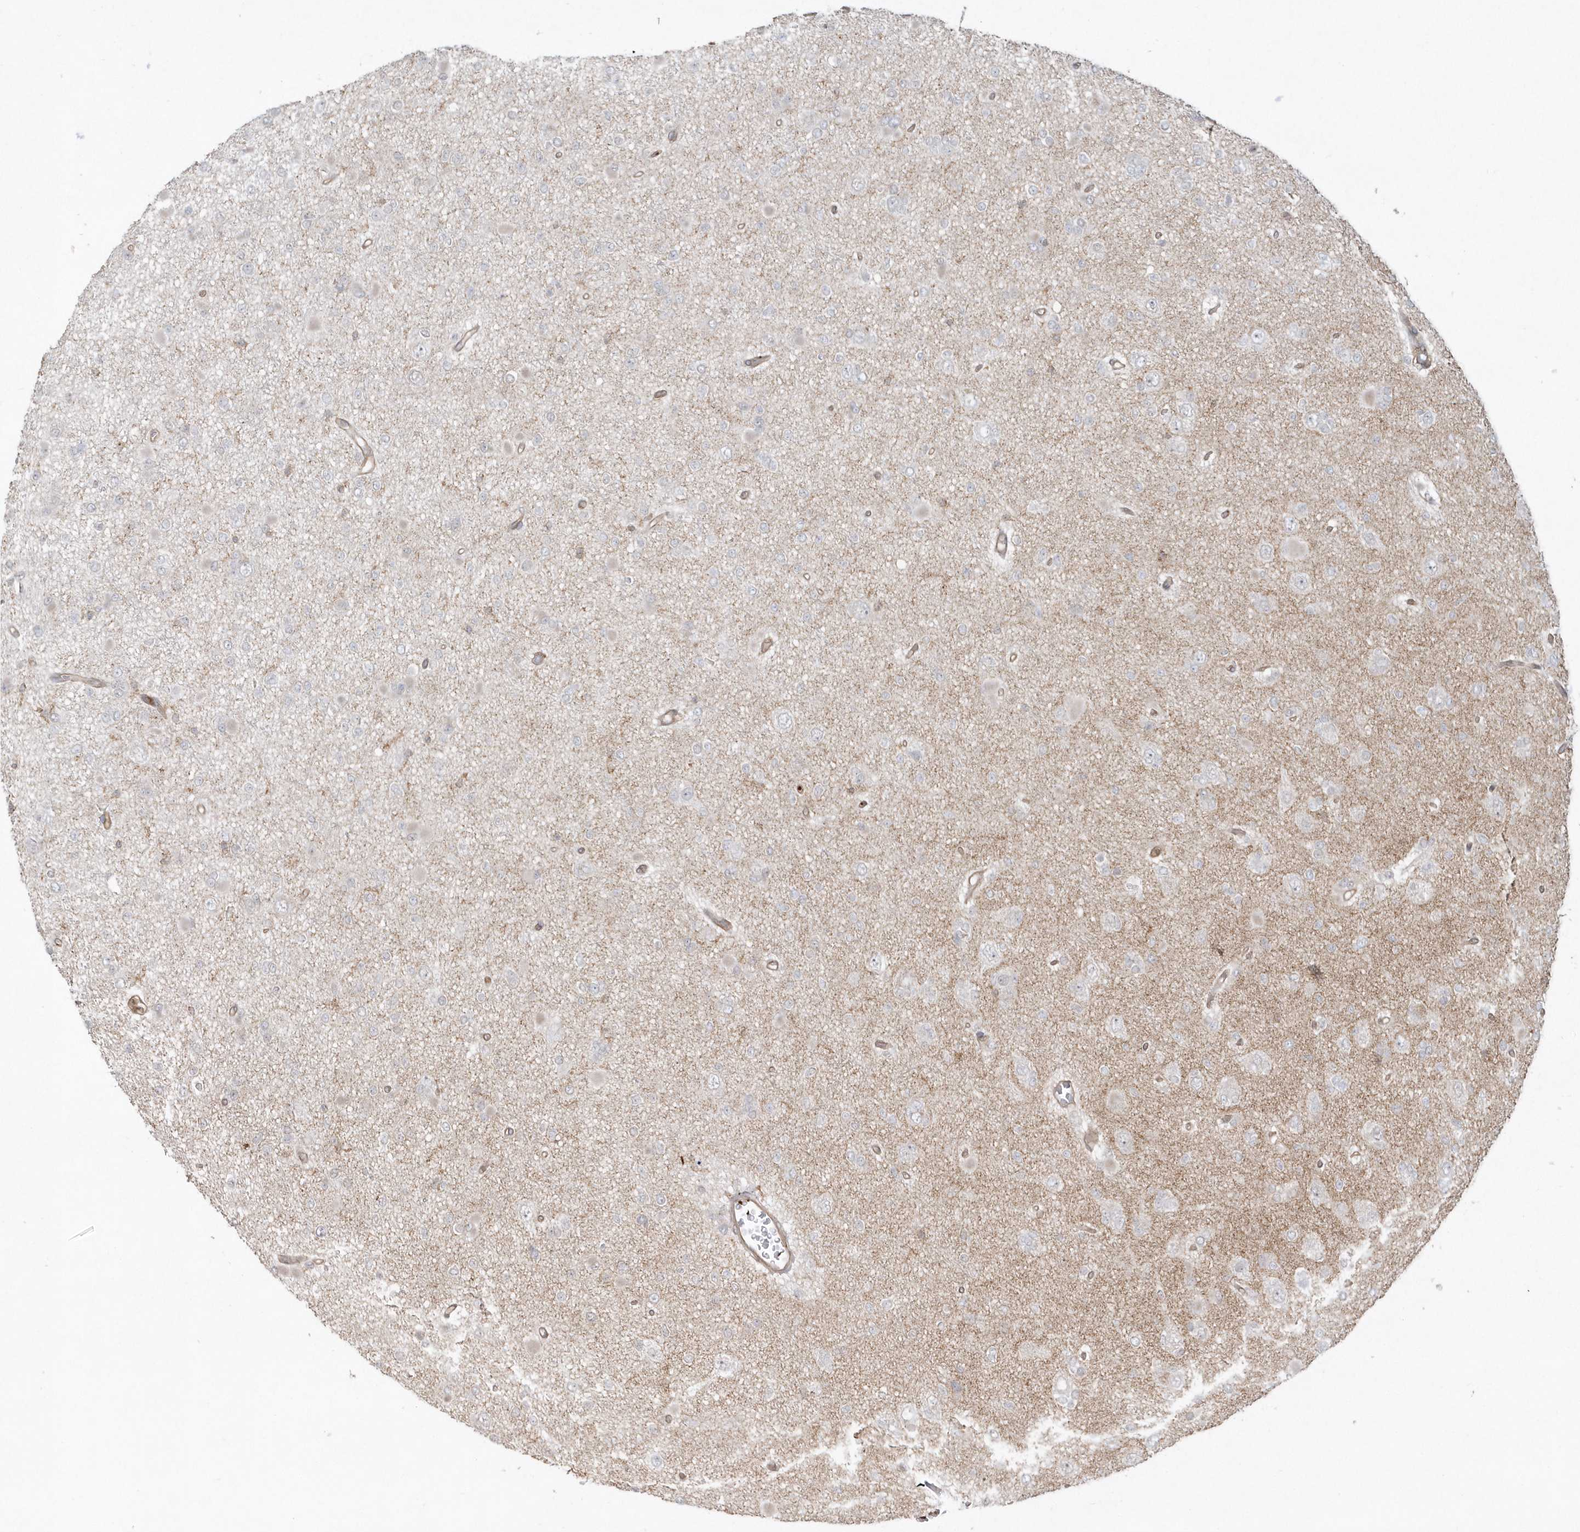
{"staining": {"intensity": "negative", "quantity": "none", "location": "none"}, "tissue": "glioma", "cell_type": "Tumor cells", "image_type": "cancer", "snomed": [{"axis": "morphology", "description": "Glioma, malignant, Low grade"}, {"axis": "topography", "description": "Brain"}], "caption": "Immunohistochemistry of glioma reveals no staining in tumor cells.", "gene": "BSN", "patient": {"sex": "female", "age": 22}}